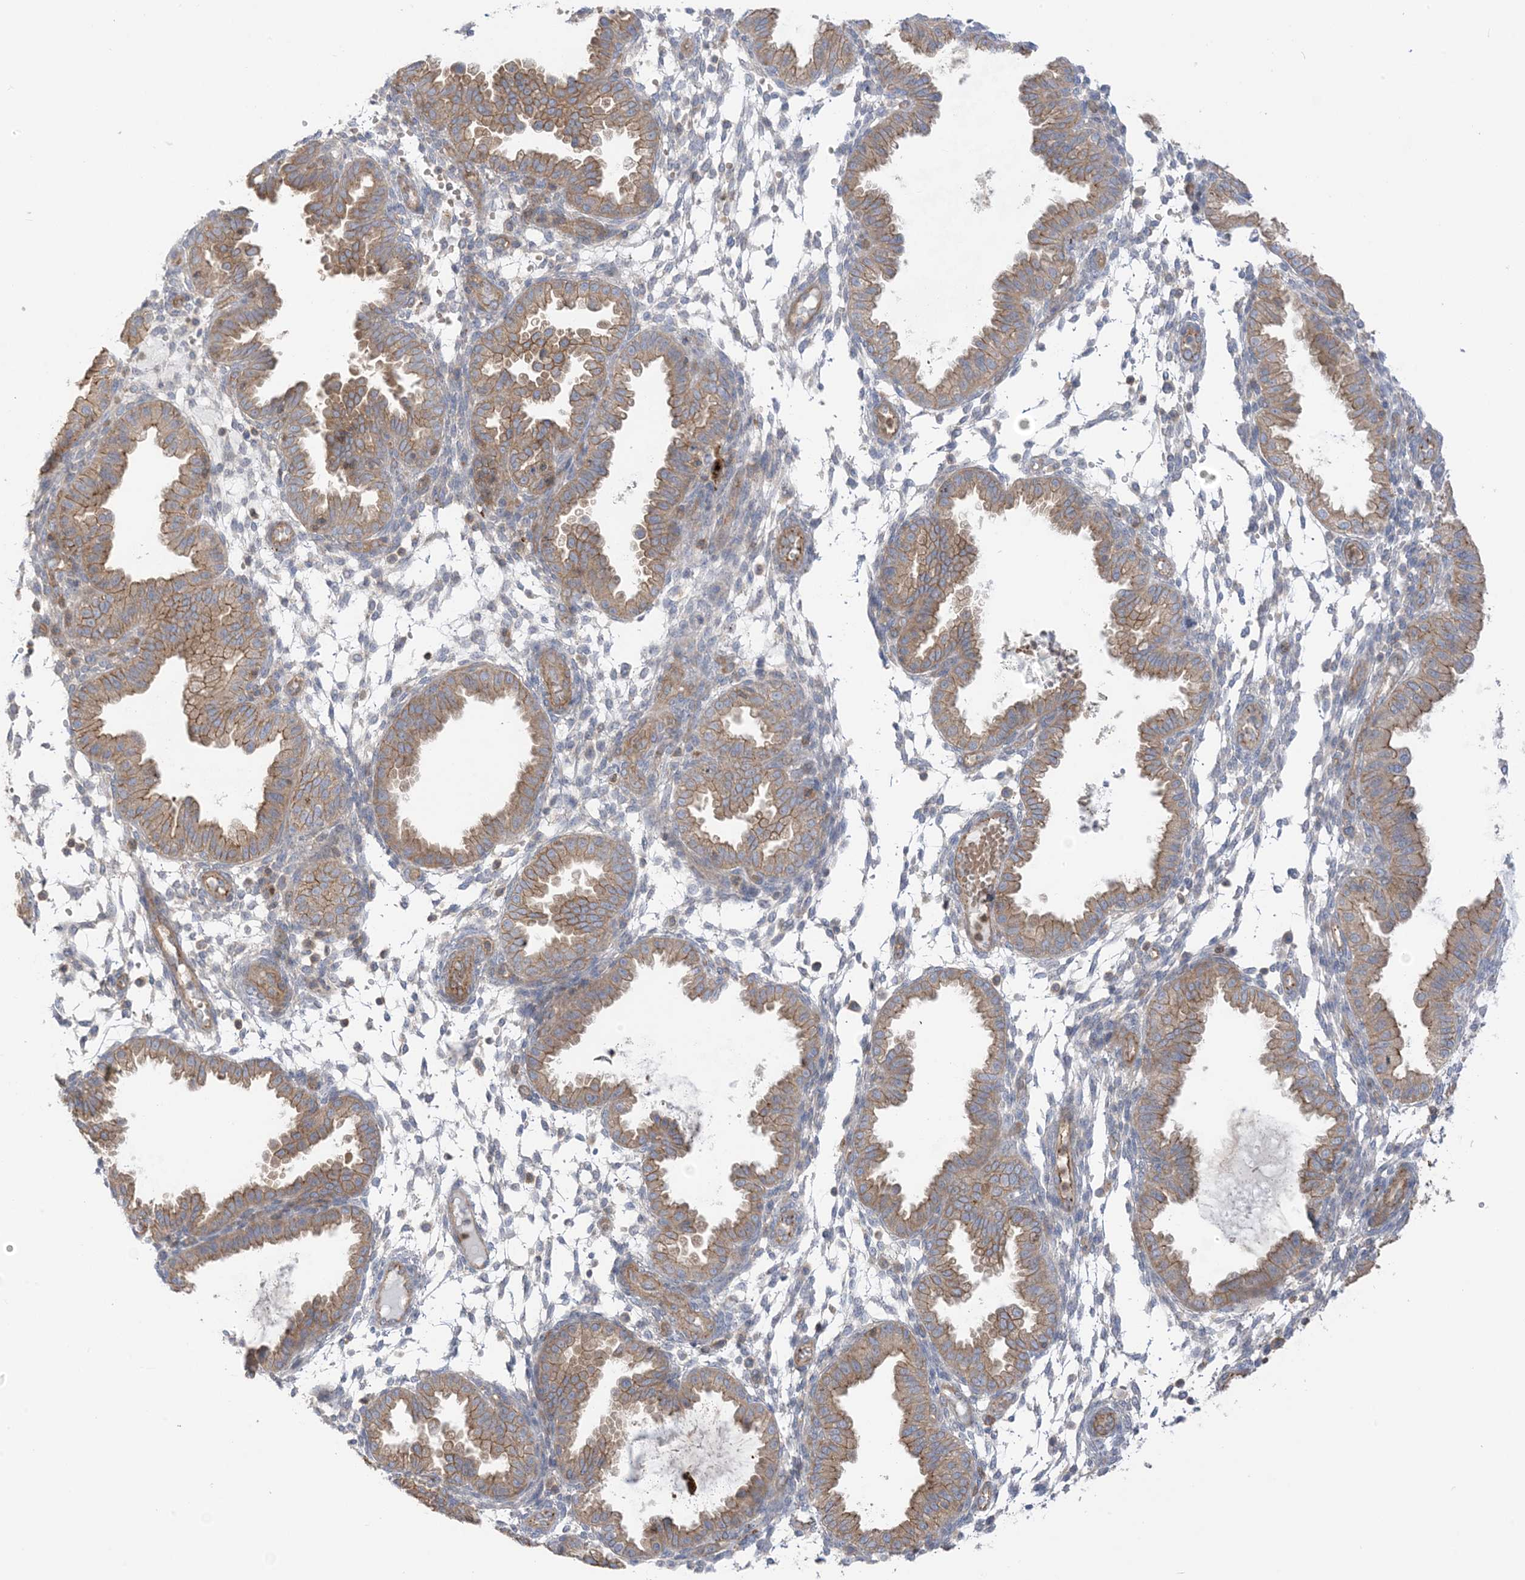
{"staining": {"intensity": "negative", "quantity": "none", "location": "none"}, "tissue": "endometrium", "cell_type": "Cells in endometrial stroma", "image_type": "normal", "snomed": [{"axis": "morphology", "description": "Normal tissue, NOS"}, {"axis": "topography", "description": "Endometrium"}], "caption": "Immunohistochemistry micrograph of benign human endometrium stained for a protein (brown), which reveals no staining in cells in endometrial stroma. Brightfield microscopy of immunohistochemistry (IHC) stained with DAB (3,3'-diaminobenzidine) (brown) and hematoxylin (blue), captured at high magnification.", "gene": "ICMT", "patient": {"sex": "female", "age": 33}}